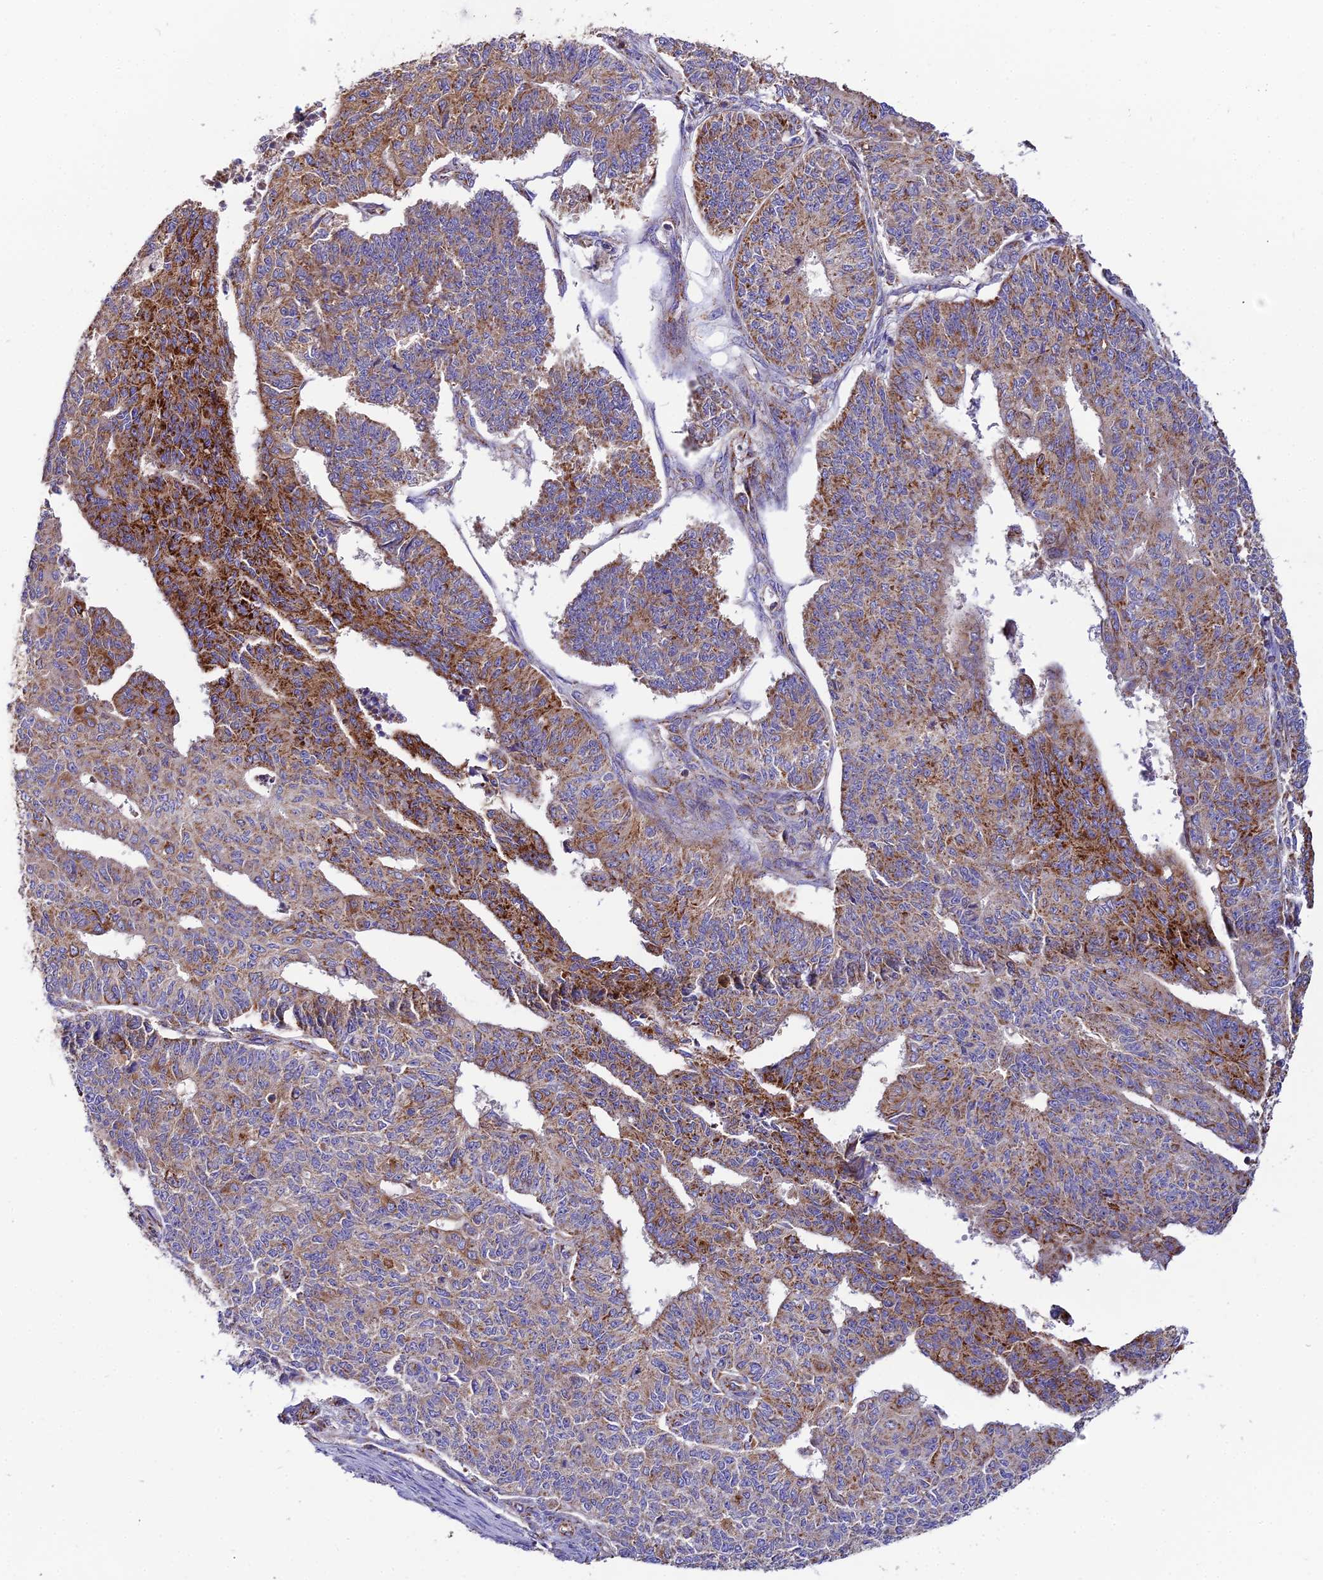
{"staining": {"intensity": "moderate", "quantity": ">75%", "location": "cytoplasmic/membranous"}, "tissue": "endometrial cancer", "cell_type": "Tumor cells", "image_type": "cancer", "snomed": [{"axis": "morphology", "description": "Adenocarcinoma, NOS"}, {"axis": "topography", "description": "Endometrium"}], "caption": "Protein expression analysis of endometrial cancer shows moderate cytoplasmic/membranous positivity in approximately >75% of tumor cells.", "gene": "NIPSNAP3A", "patient": {"sex": "female", "age": 32}}